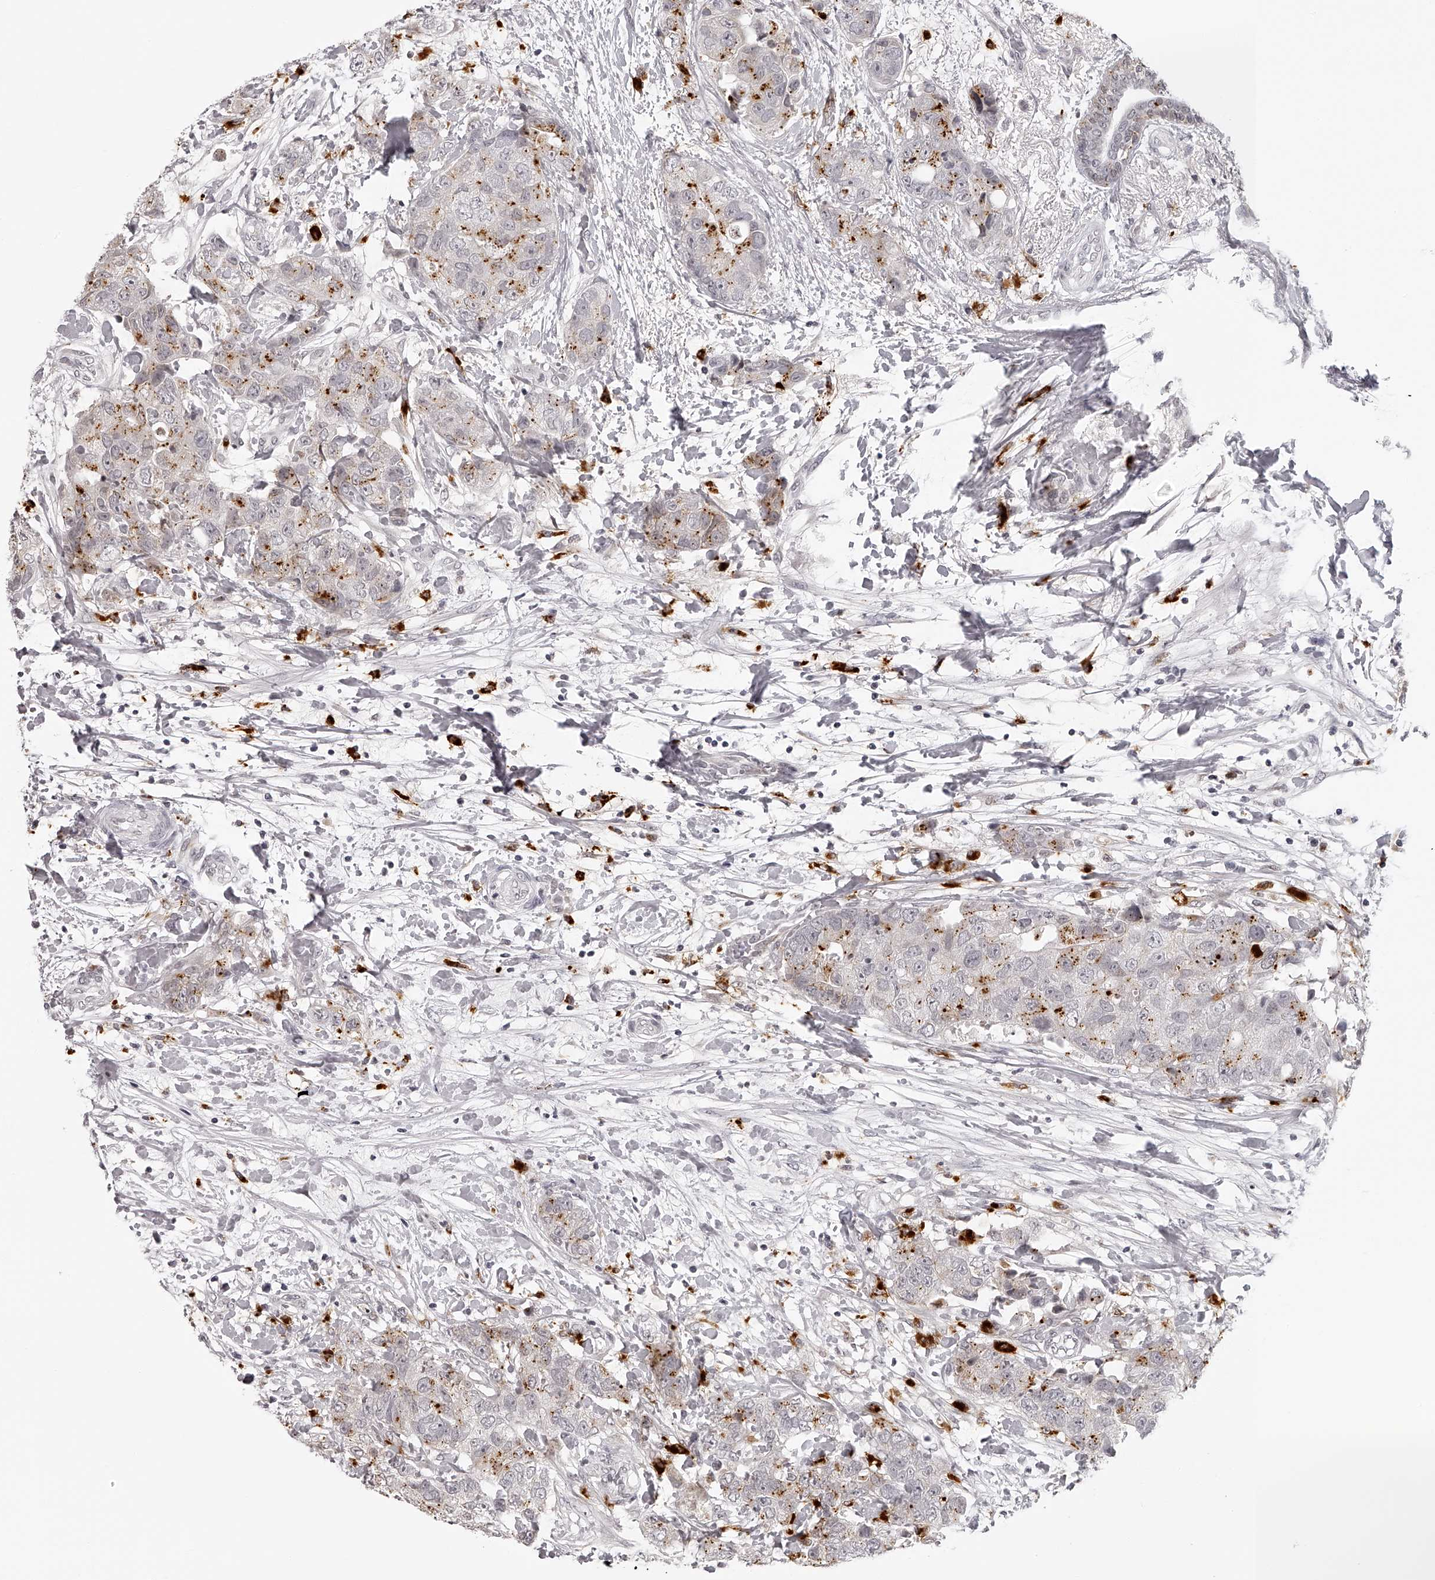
{"staining": {"intensity": "moderate", "quantity": "<25%", "location": "cytoplasmic/membranous"}, "tissue": "breast cancer", "cell_type": "Tumor cells", "image_type": "cancer", "snomed": [{"axis": "morphology", "description": "Duct carcinoma"}, {"axis": "topography", "description": "Breast"}], "caption": "A photomicrograph of human breast infiltrating ductal carcinoma stained for a protein shows moderate cytoplasmic/membranous brown staining in tumor cells.", "gene": "RNF220", "patient": {"sex": "female", "age": 62}}